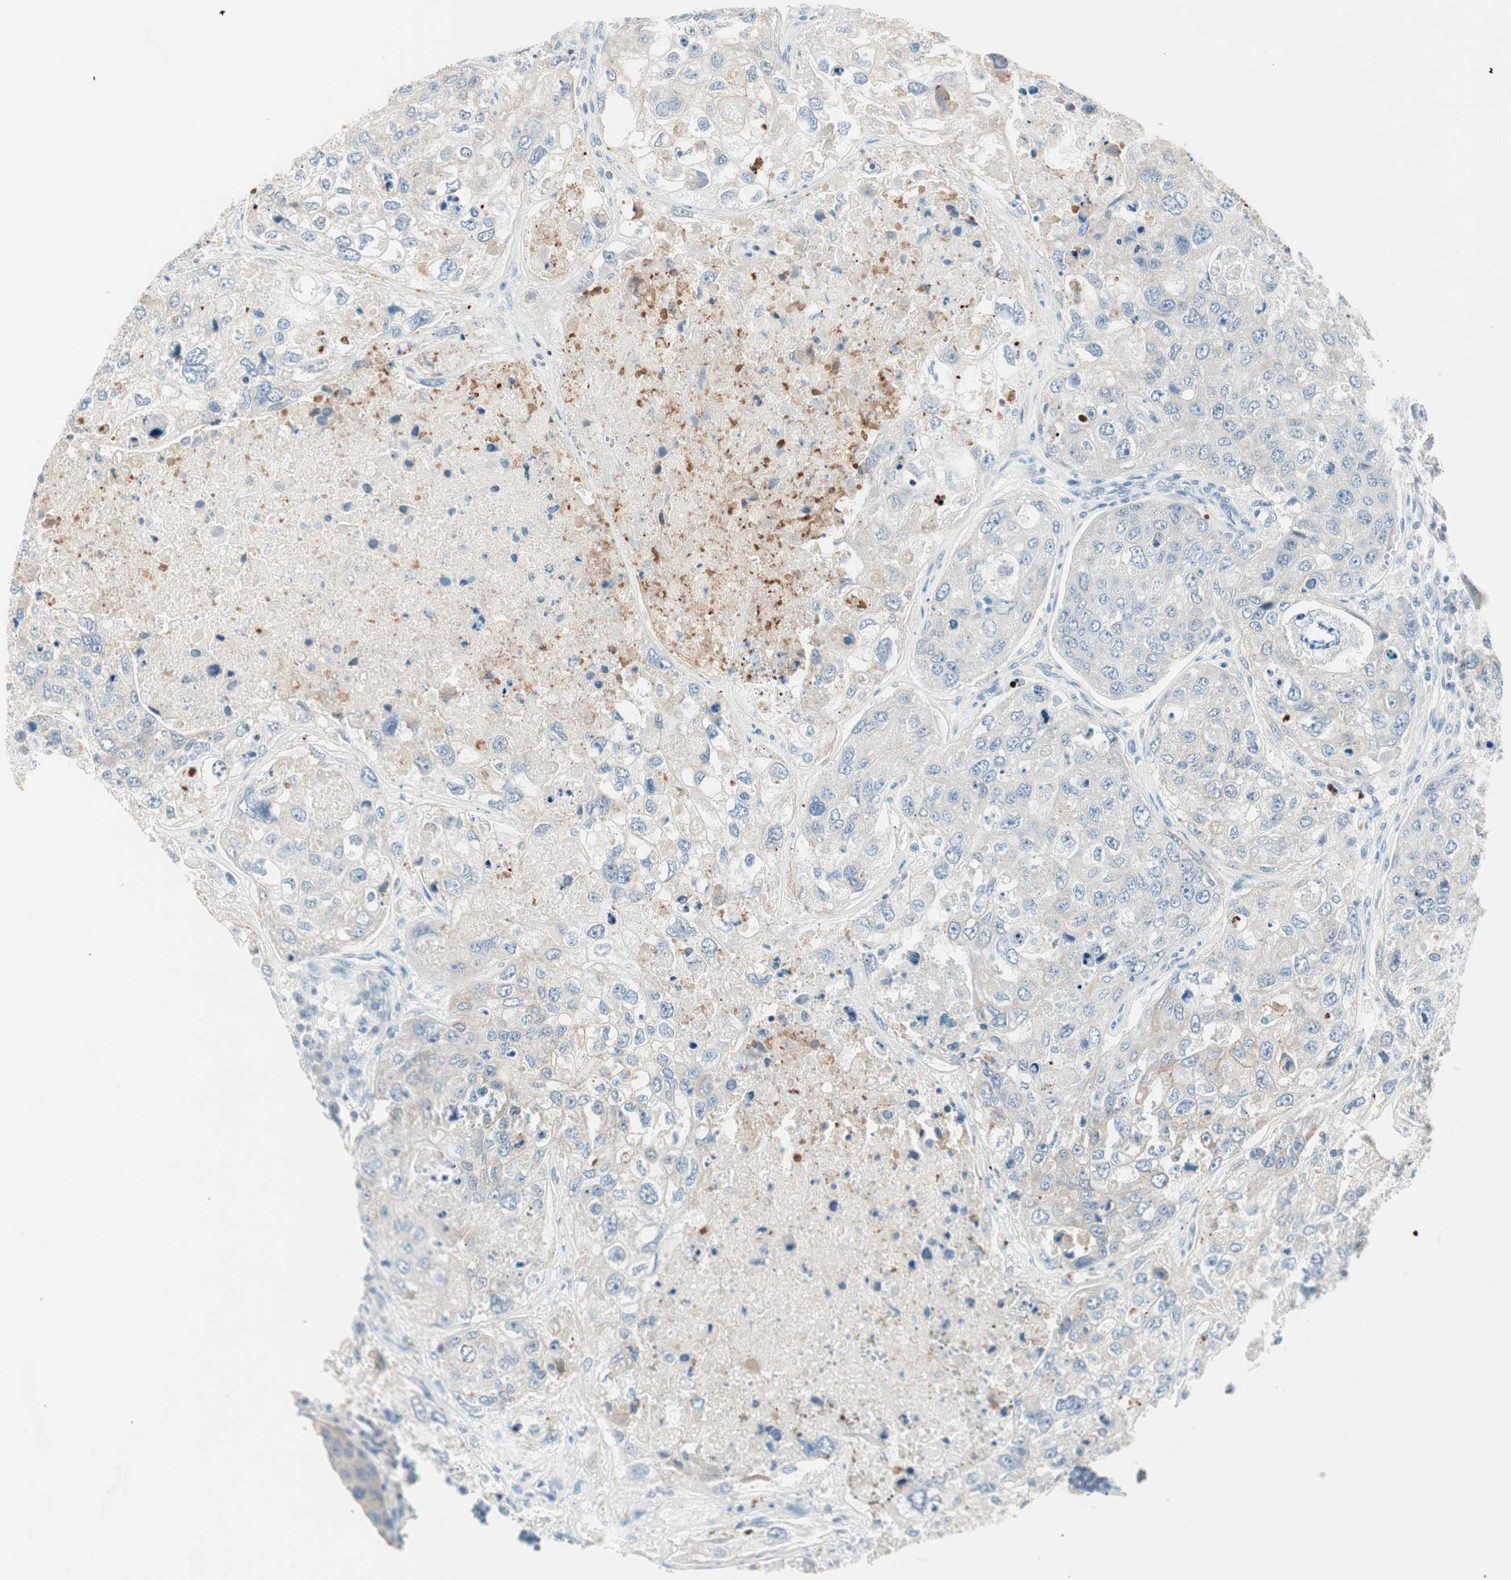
{"staining": {"intensity": "weak", "quantity": "25%-75%", "location": "cytoplasmic/membranous"}, "tissue": "urothelial cancer", "cell_type": "Tumor cells", "image_type": "cancer", "snomed": [{"axis": "morphology", "description": "Urothelial carcinoma, High grade"}, {"axis": "topography", "description": "Lymph node"}, {"axis": "topography", "description": "Urinary bladder"}], "caption": "A brown stain highlights weak cytoplasmic/membranous expression of a protein in urothelial carcinoma (high-grade) tumor cells.", "gene": "GNAO1", "patient": {"sex": "male", "age": 51}}